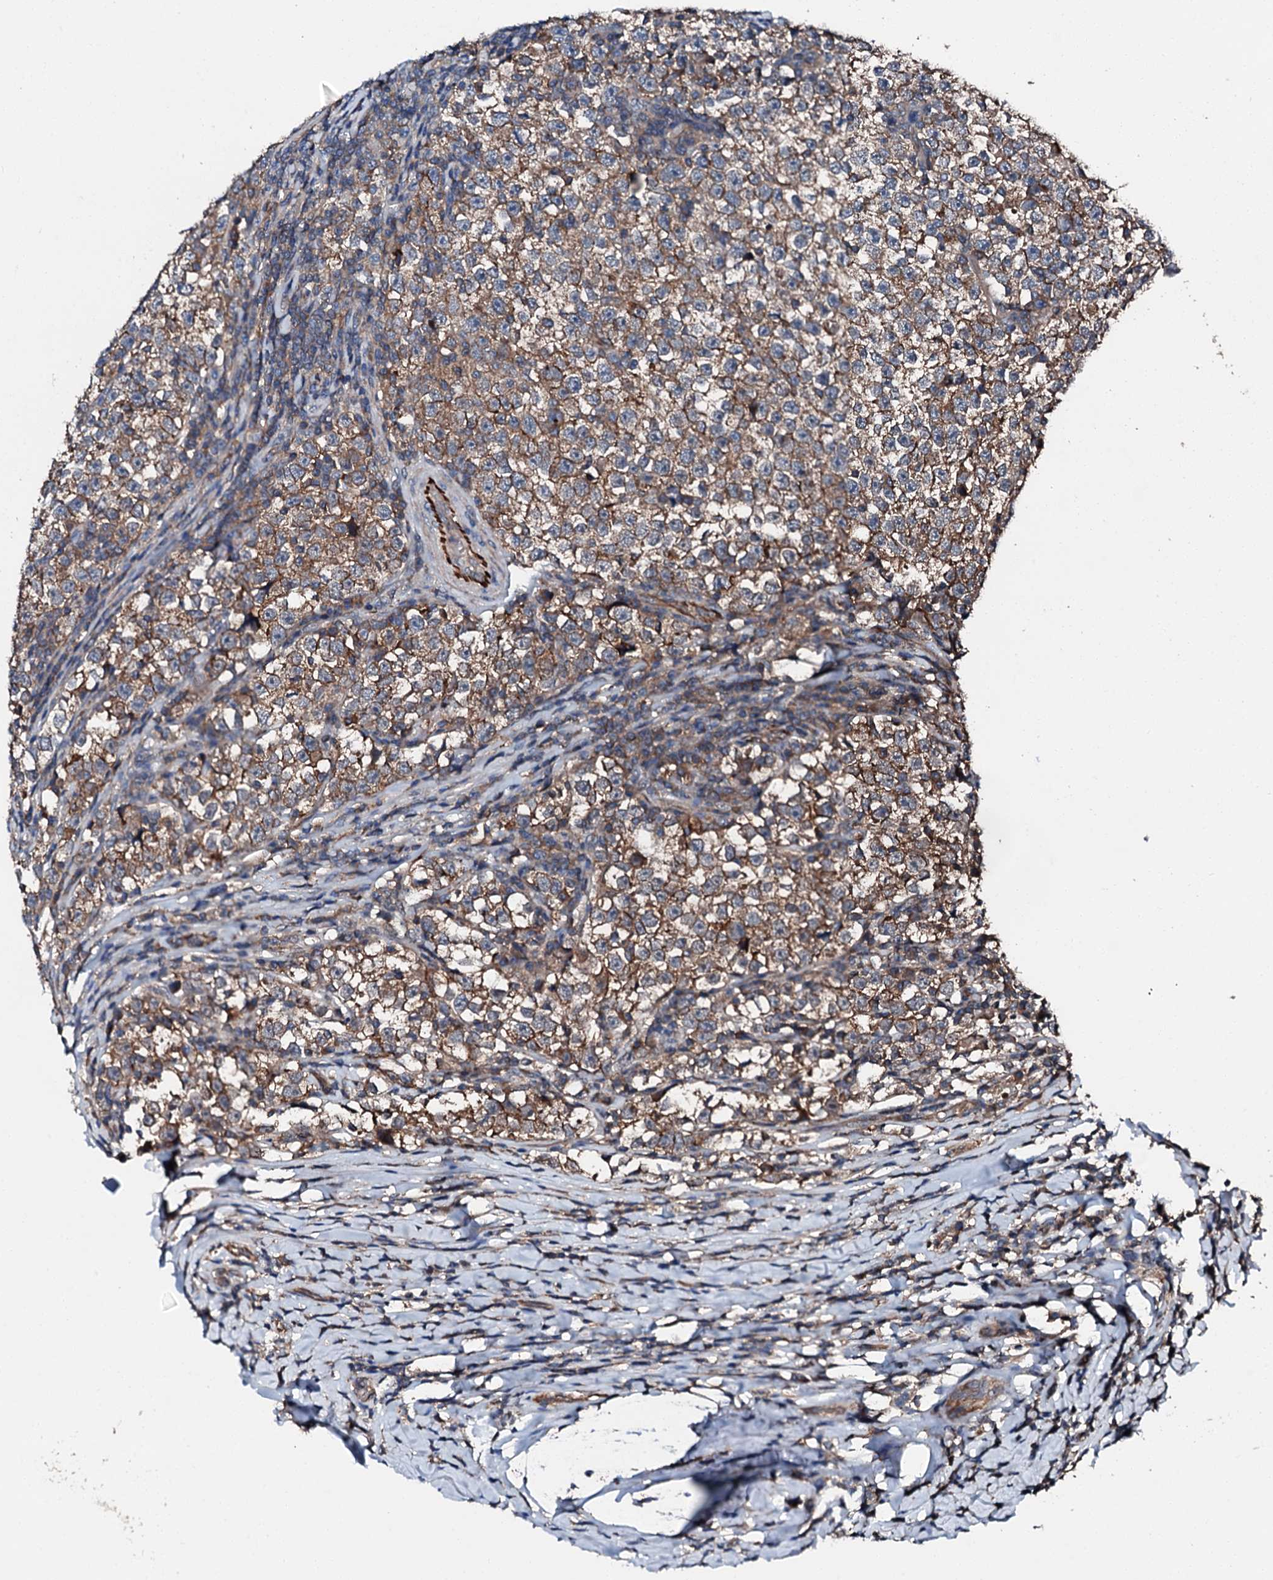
{"staining": {"intensity": "moderate", "quantity": ">75%", "location": "cytoplasmic/membranous"}, "tissue": "testis cancer", "cell_type": "Tumor cells", "image_type": "cancer", "snomed": [{"axis": "morphology", "description": "Normal tissue, NOS"}, {"axis": "morphology", "description": "Seminoma, NOS"}, {"axis": "topography", "description": "Testis"}], "caption": "DAB immunohistochemical staining of testis cancer displays moderate cytoplasmic/membranous protein positivity in approximately >75% of tumor cells.", "gene": "FGD4", "patient": {"sex": "male", "age": 43}}